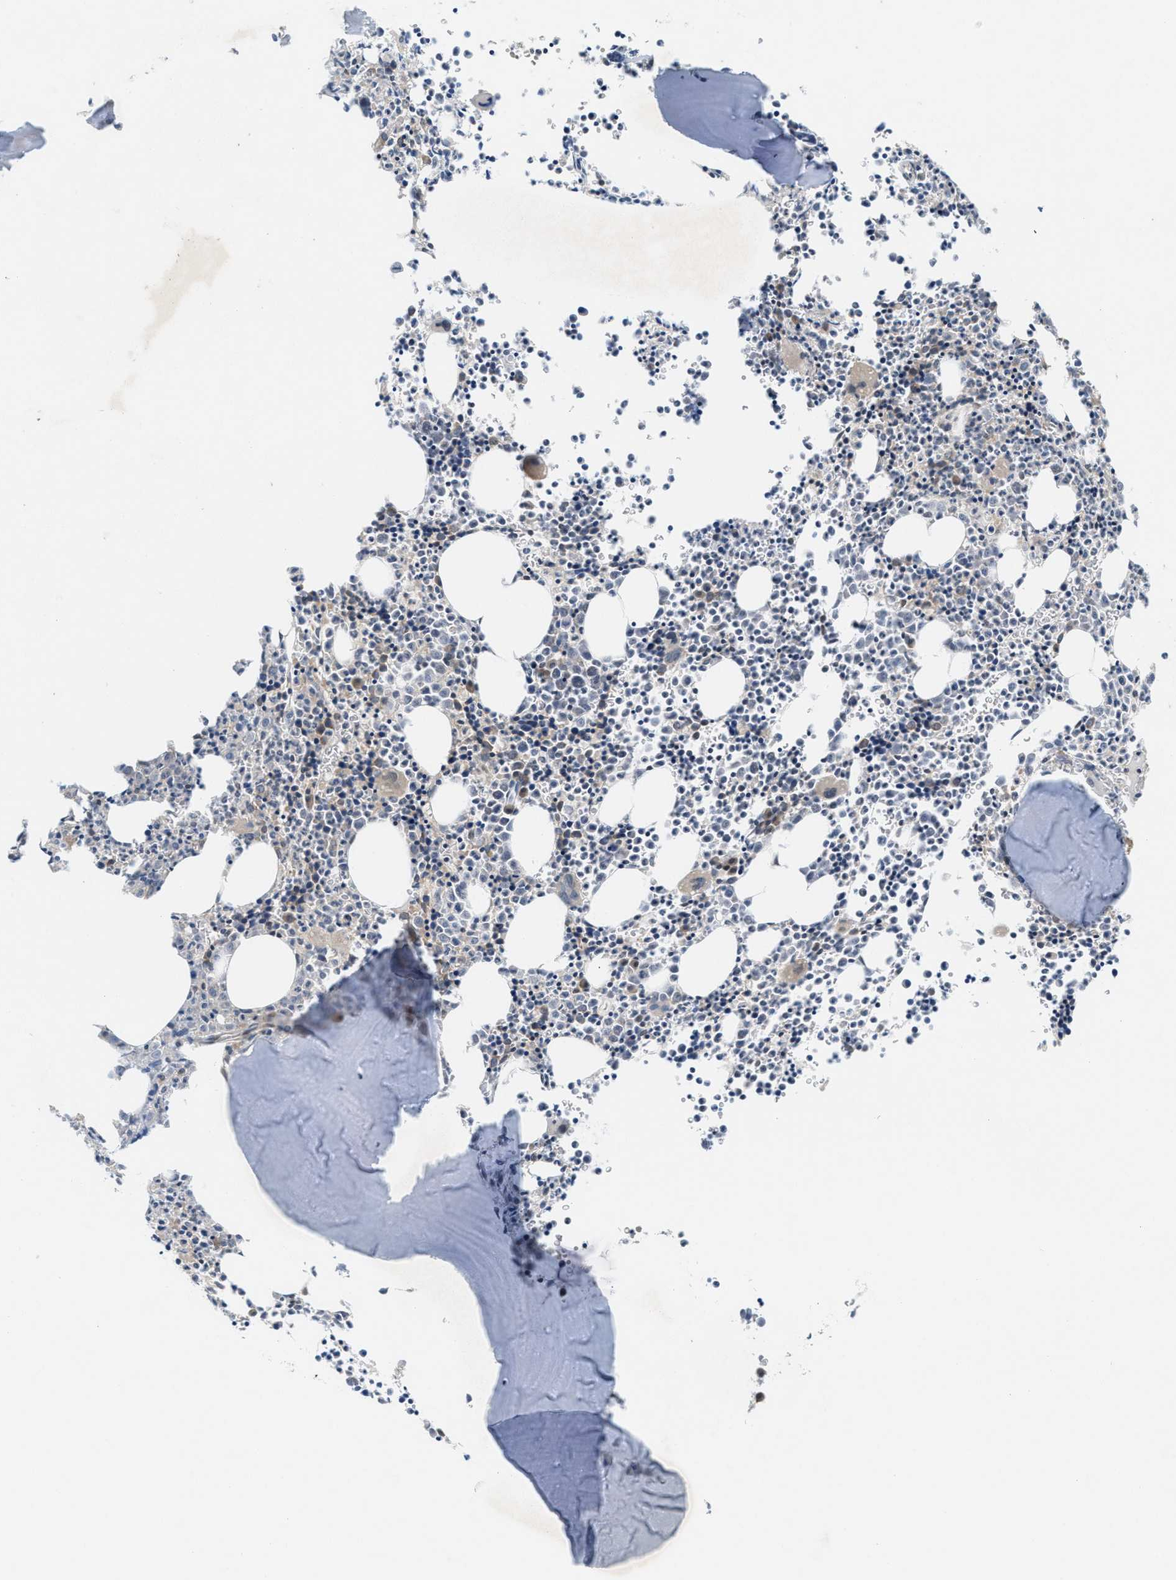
{"staining": {"intensity": "weak", "quantity": "<25%", "location": "cytoplasmic/membranous"}, "tissue": "bone marrow", "cell_type": "Hematopoietic cells", "image_type": "normal", "snomed": [{"axis": "morphology", "description": "Normal tissue, NOS"}, {"axis": "morphology", "description": "Inflammation, NOS"}, {"axis": "topography", "description": "Bone marrow"}], "caption": "Bone marrow stained for a protein using immunohistochemistry (IHC) shows no expression hematopoietic cells.", "gene": "WIPI2", "patient": {"sex": "male", "age": 31}}